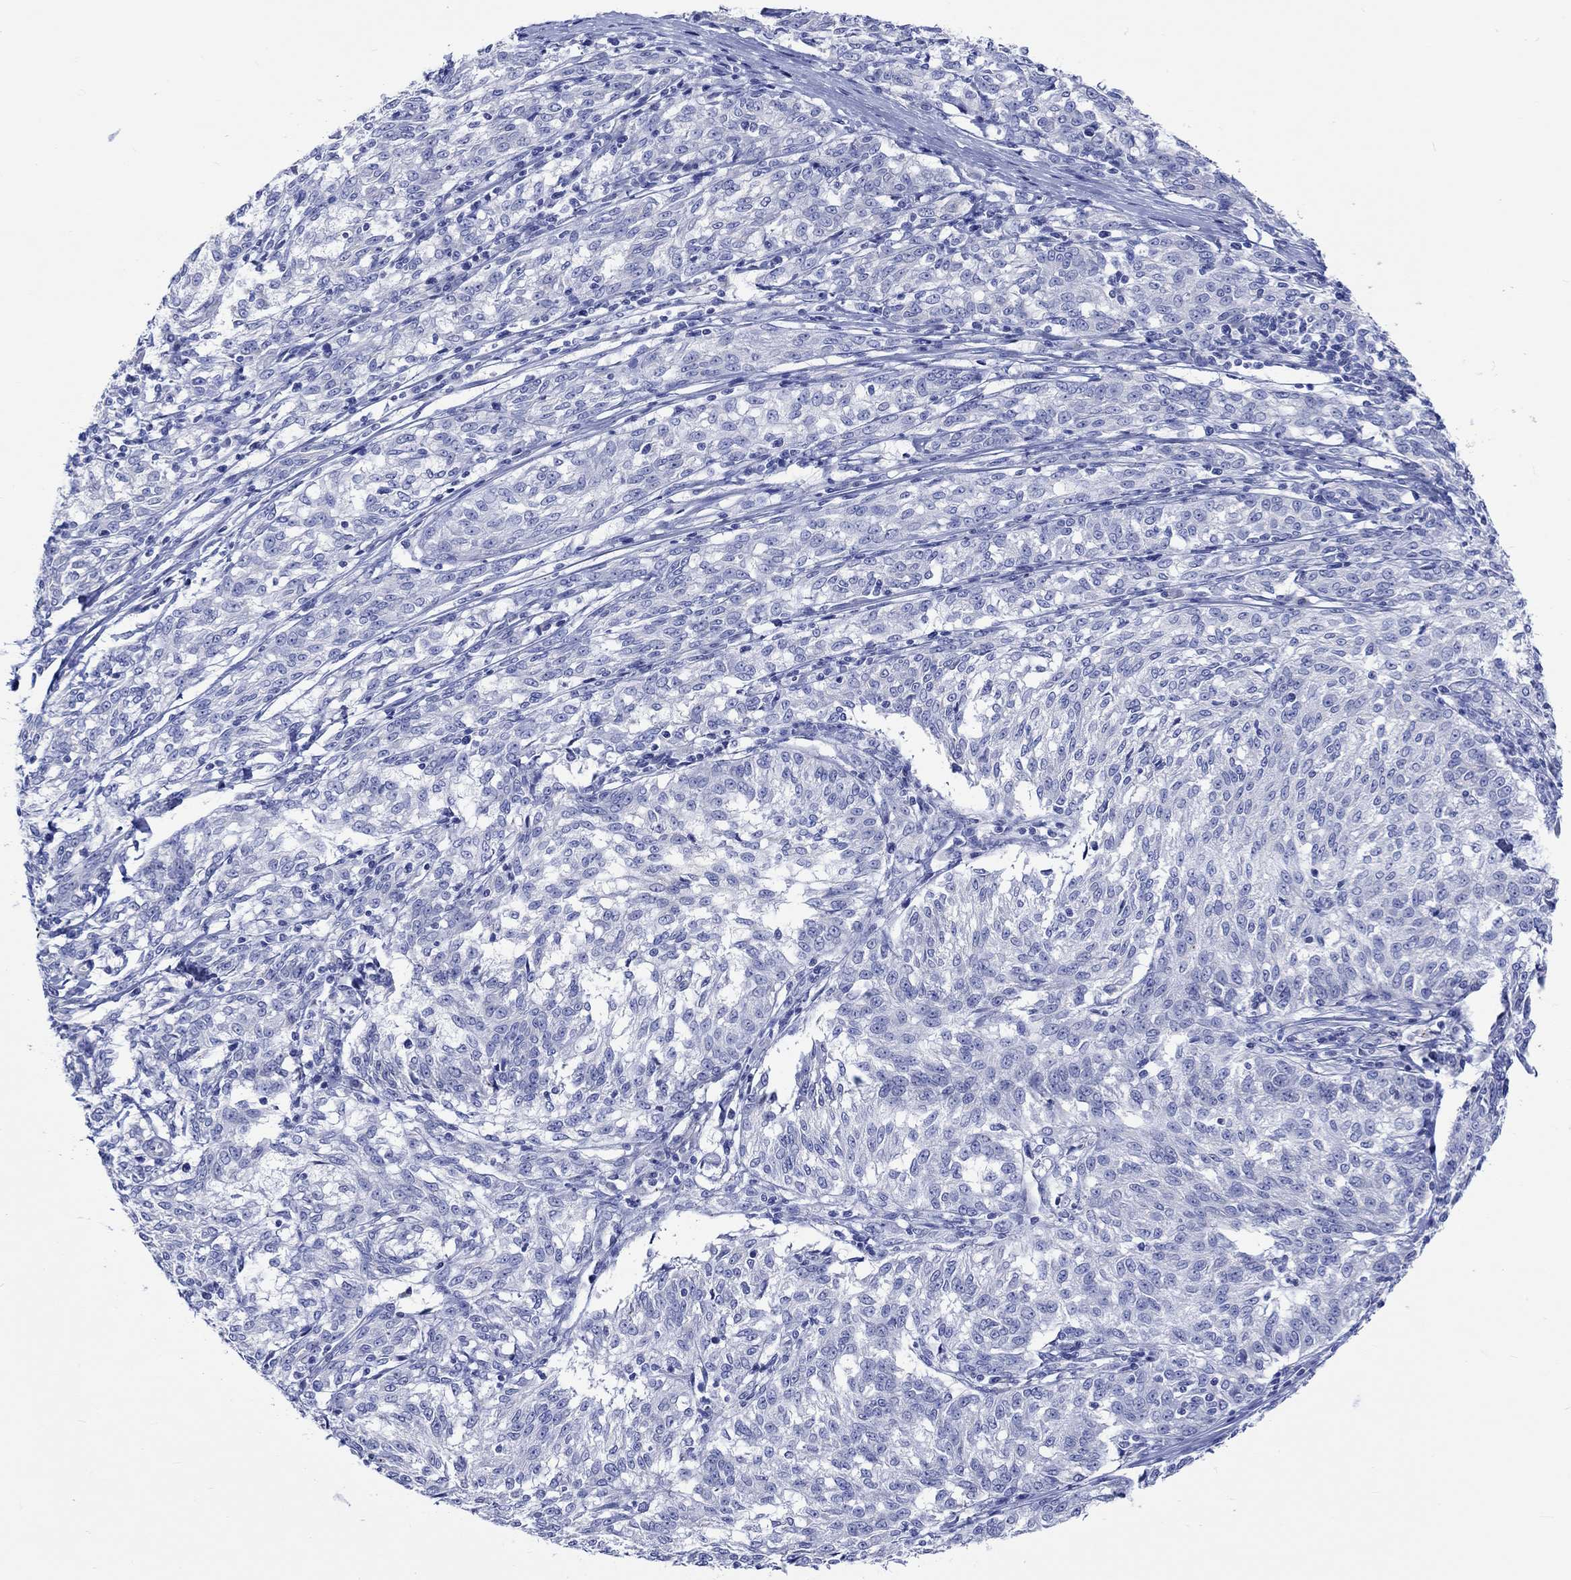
{"staining": {"intensity": "negative", "quantity": "none", "location": "none"}, "tissue": "melanoma", "cell_type": "Tumor cells", "image_type": "cancer", "snomed": [{"axis": "morphology", "description": "Malignant melanoma, NOS"}, {"axis": "topography", "description": "Skin"}], "caption": "IHC of human malignant melanoma demonstrates no expression in tumor cells.", "gene": "CPLX2", "patient": {"sex": "female", "age": 72}}